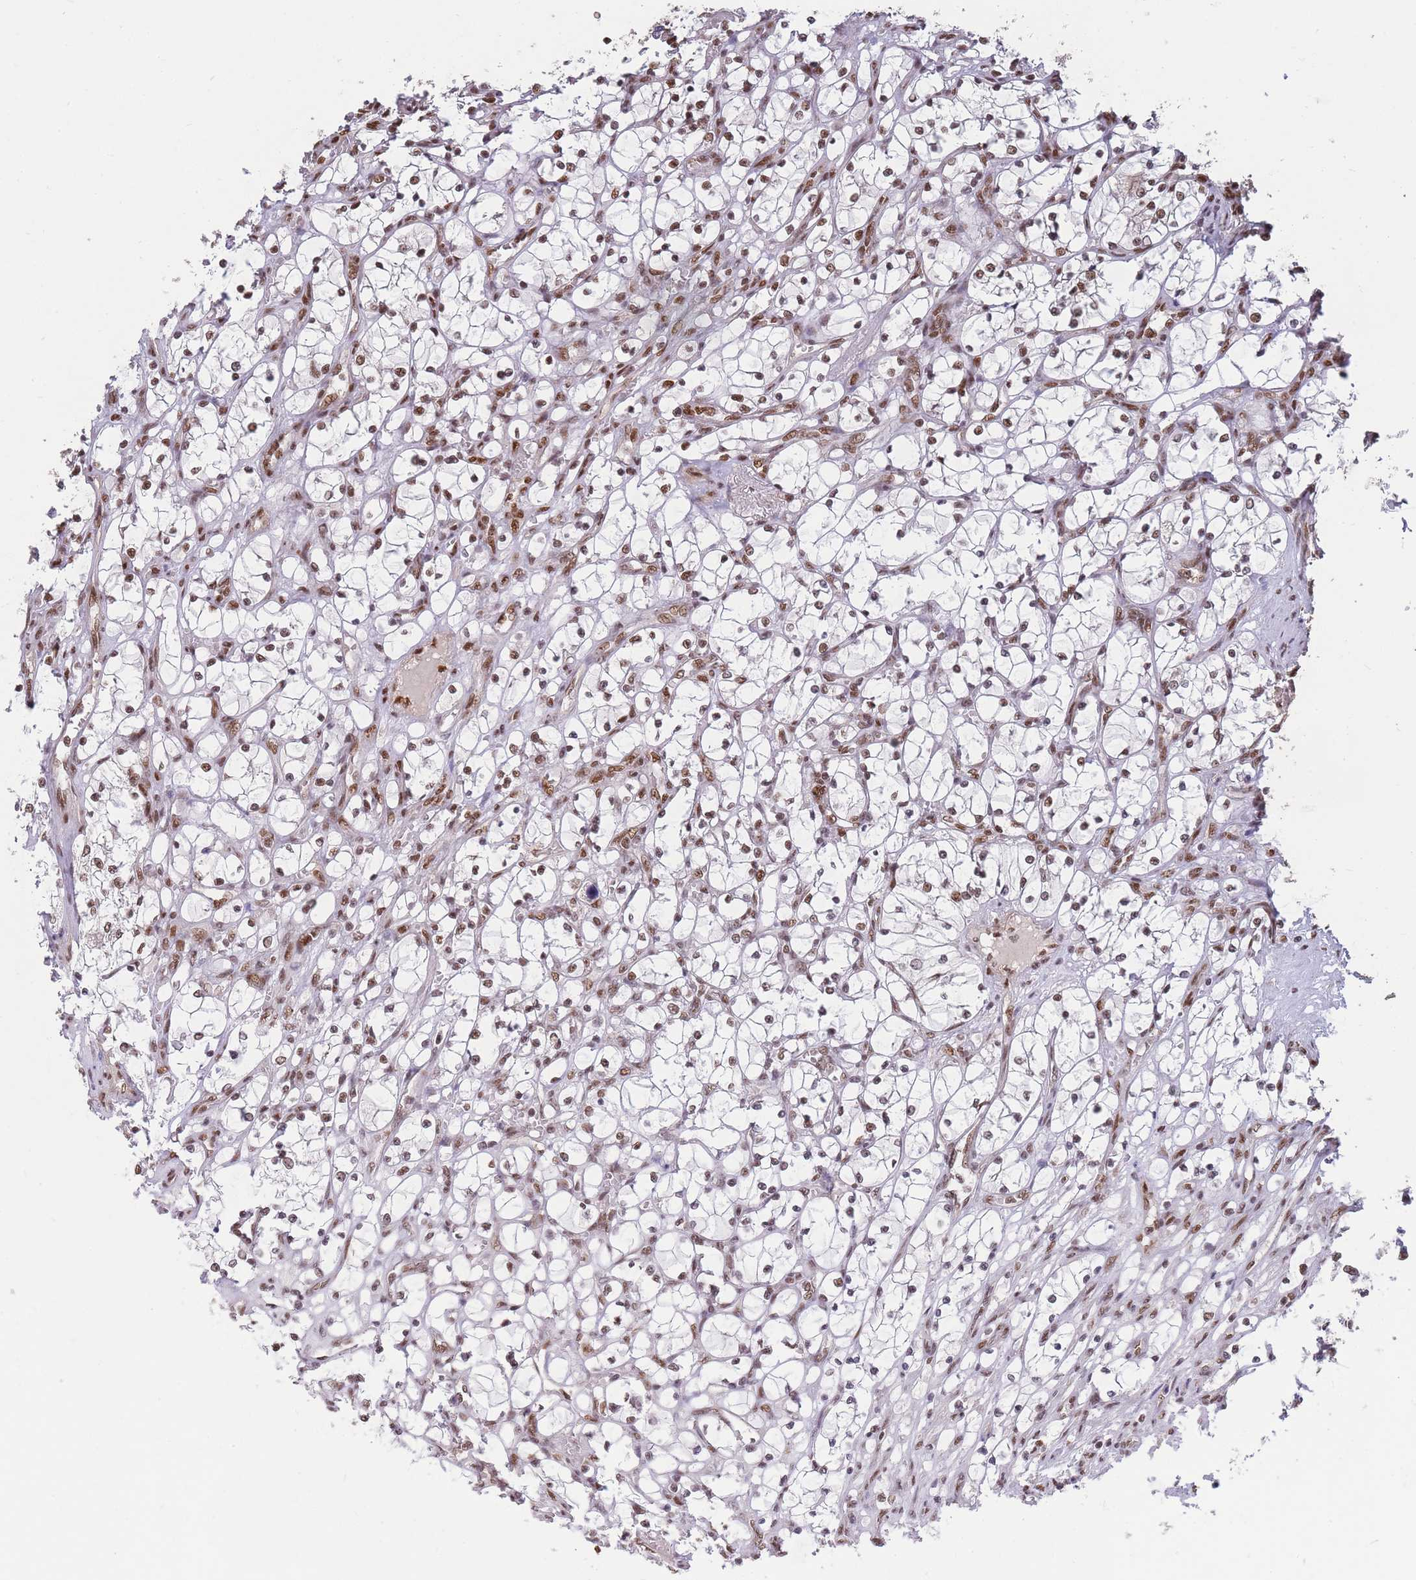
{"staining": {"intensity": "strong", "quantity": ">75%", "location": "nuclear"}, "tissue": "renal cancer", "cell_type": "Tumor cells", "image_type": "cancer", "snomed": [{"axis": "morphology", "description": "Adenocarcinoma, NOS"}, {"axis": "topography", "description": "Kidney"}], "caption": "Adenocarcinoma (renal) stained with DAB immunohistochemistry (IHC) shows high levels of strong nuclear positivity in about >75% of tumor cells. (brown staining indicates protein expression, while blue staining denotes nuclei).", "gene": "PRKDC", "patient": {"sex": "female", "age": 69}}